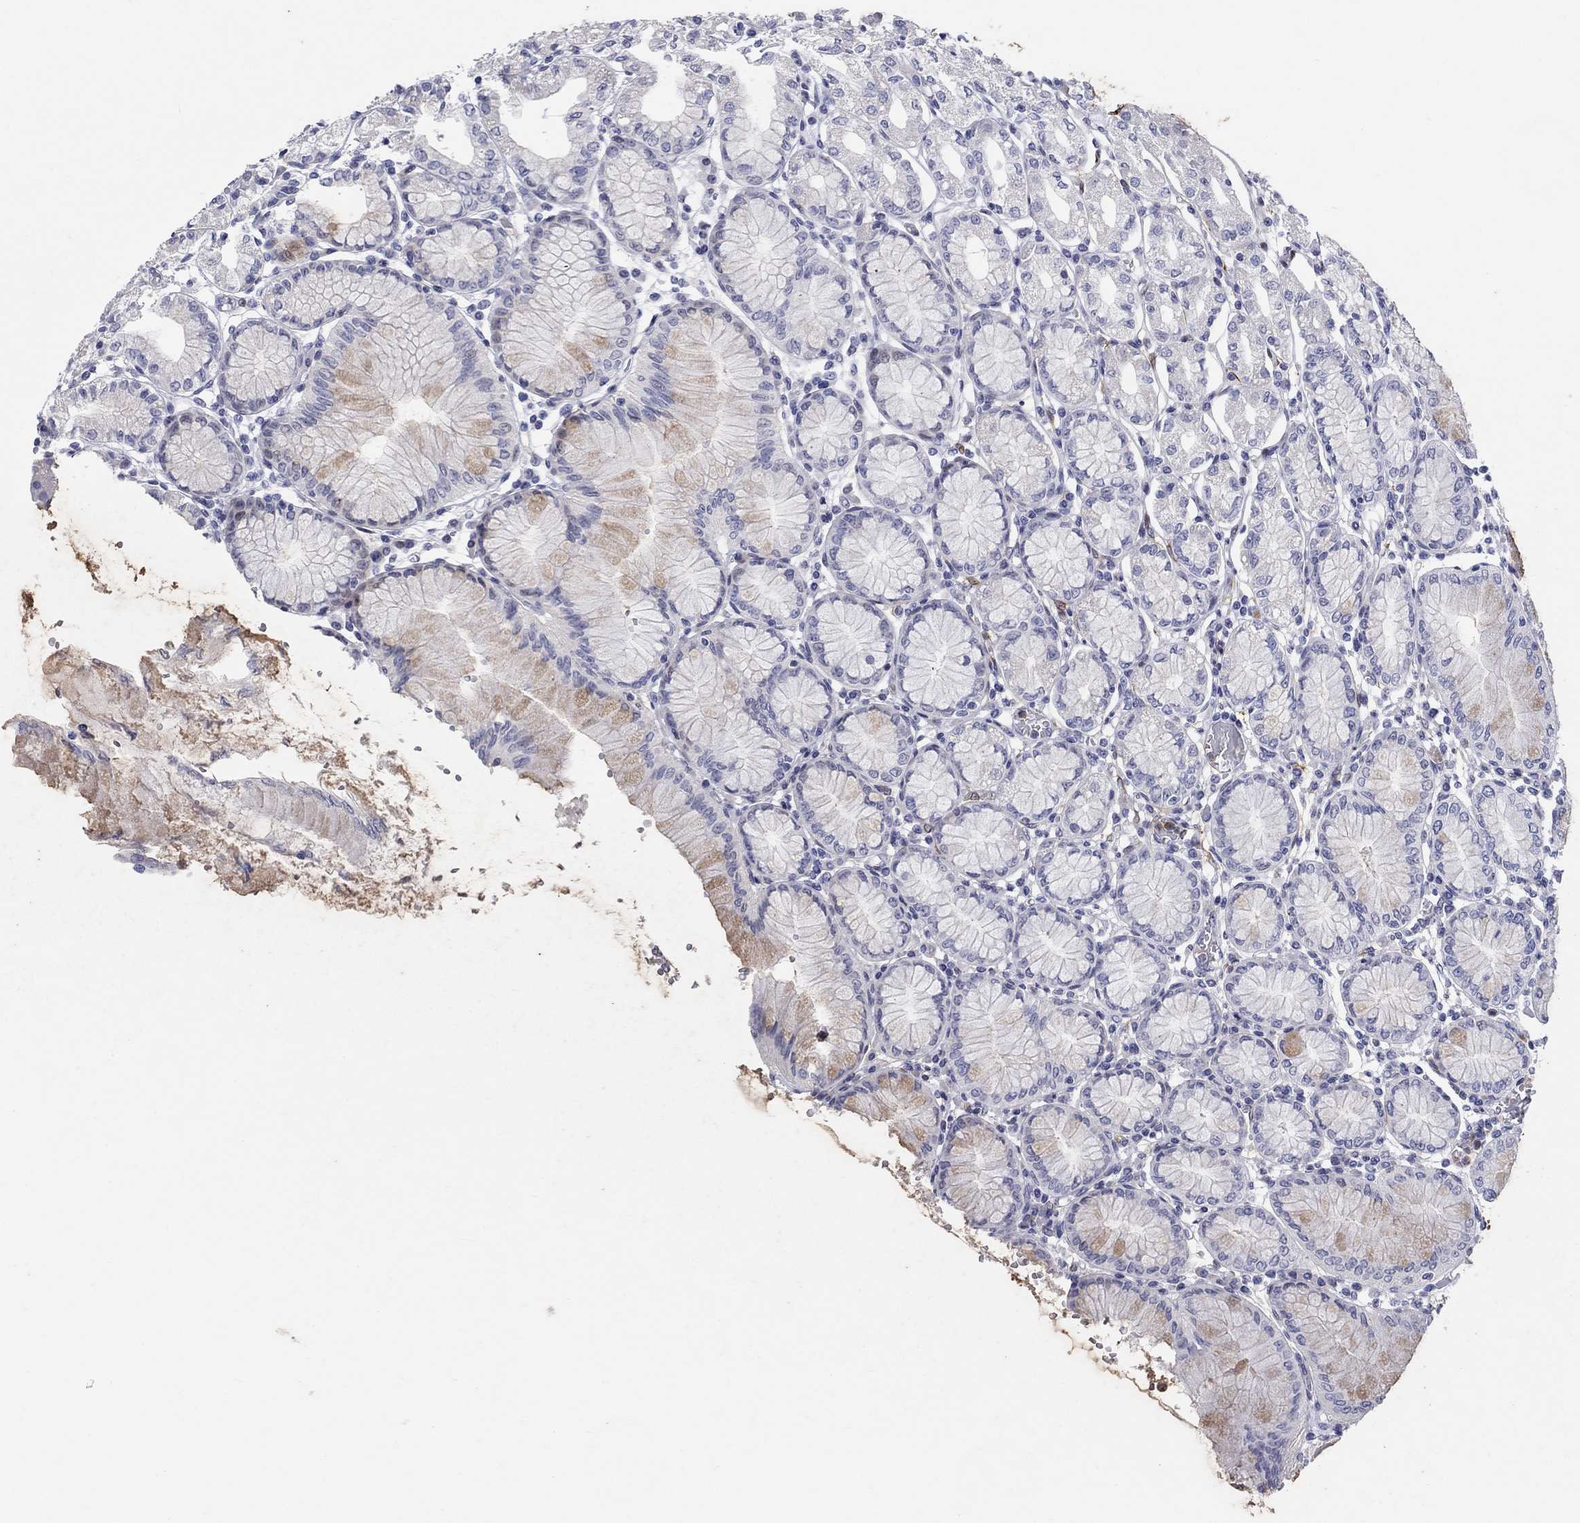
{"staining": {"intensity": "moderate", "quantity": "<25%", "location": "cytoplasmic/membranous"}, "tissue": "stomach", "cell_type": "Glandular cells", "image_type": "normal", "snomed": [{"axis": "morphology", "description": "Normal tissue, NOS"}, {"axis": "topography", "description": "Skeletal muscle"}, {"axis": "topography", "description": "Stomach"}], "caption": "Glandular cells reveal low levels of moderate cytoplasmic/membranous expression in about <25% of cells in benign stomach. (IHC, brightfield microscopy, high magnification).", "gene": "ARHGAP36", "patient": {"sex": "female", "age": 57}}